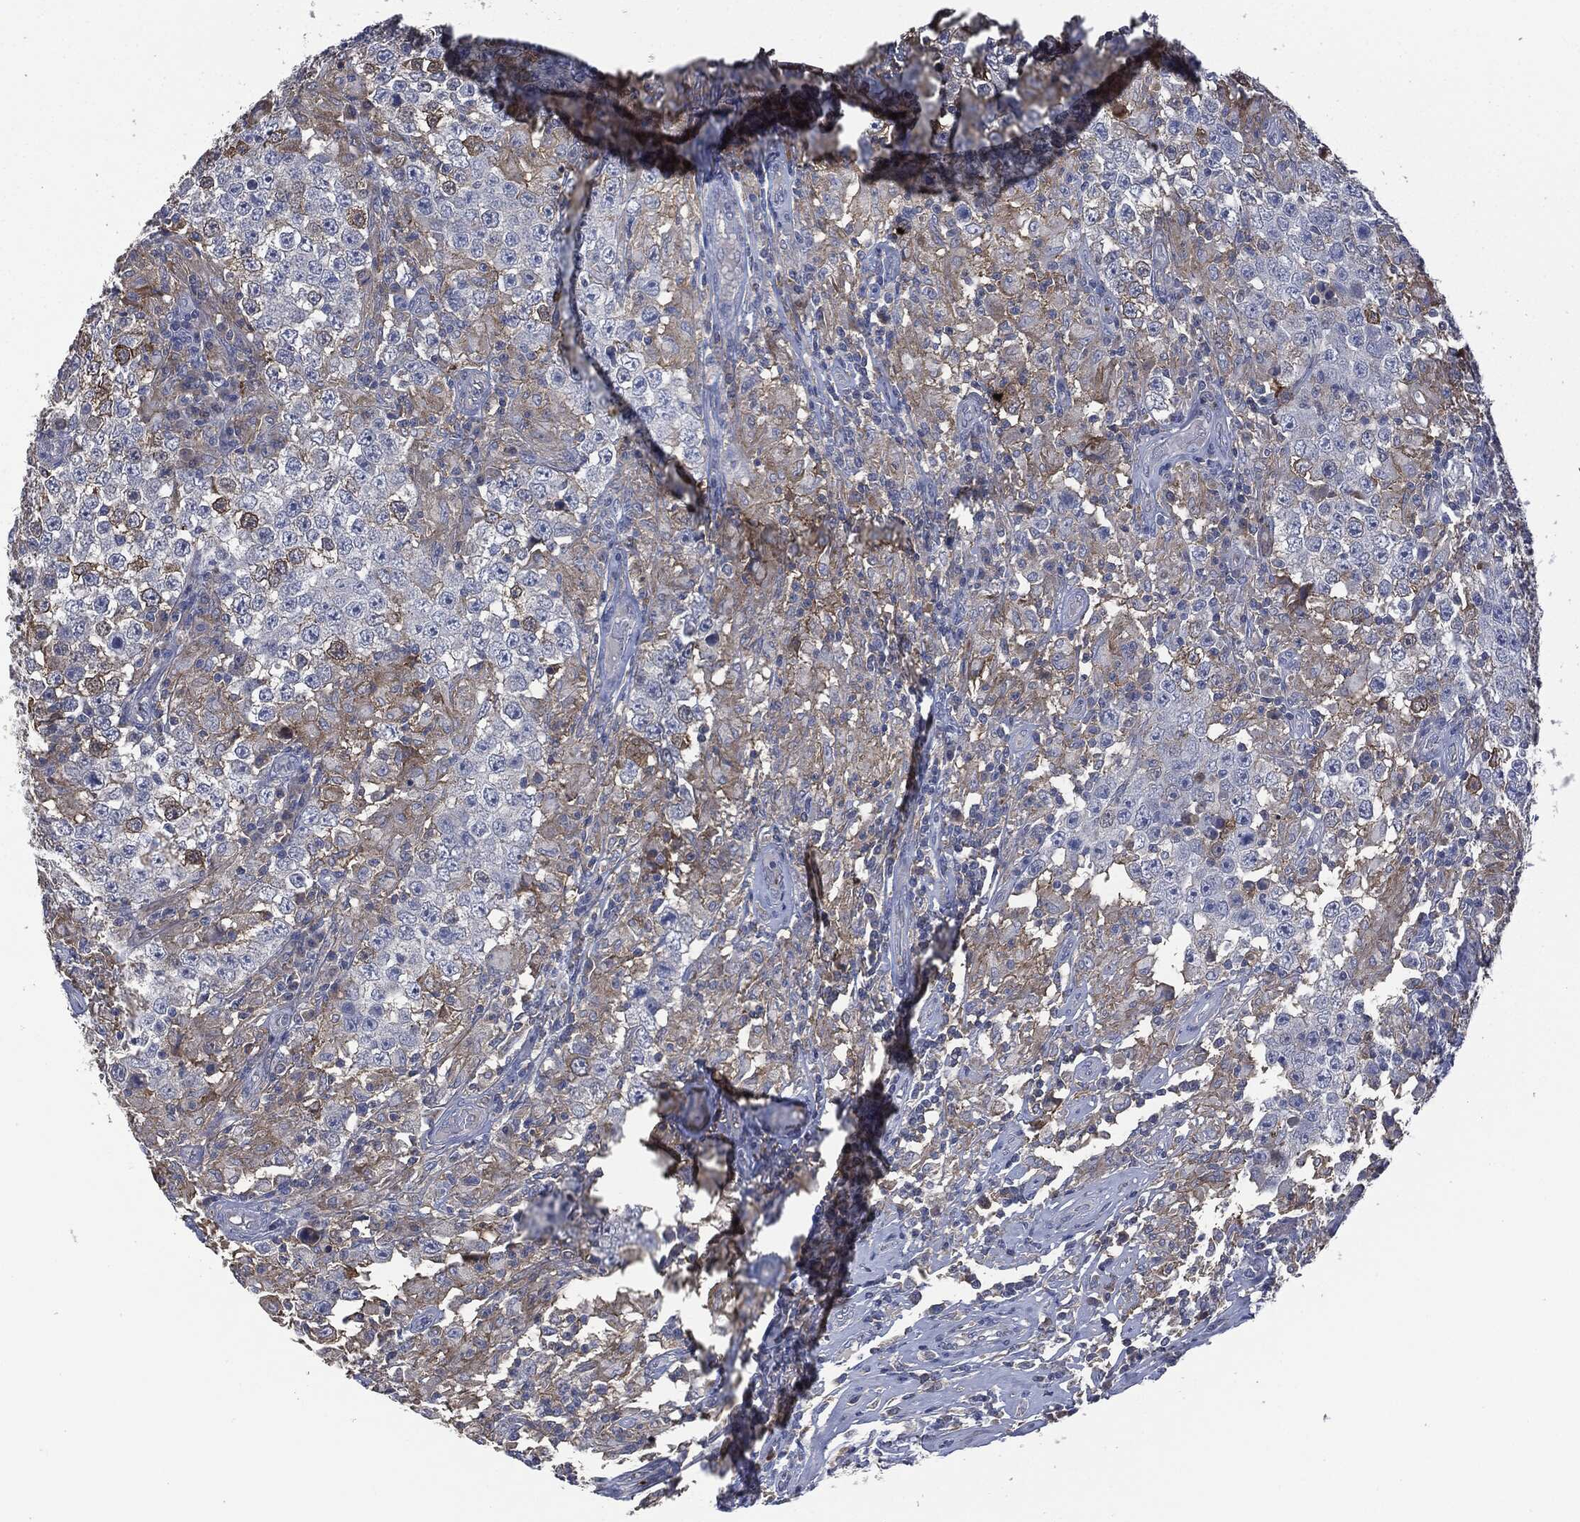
{"staining": {"intensity": "weak", "quantity": "25%-75%", "location": "cytoplasmic/membranous"}, "tissue": "testis cancer", "cell_type": "Tumor cells", "image_type": "cancer", "snomed": [{"axis": "morphology", "description": "Seminoma, NOS"}, {"axis": "morphology", "description": "Carcinoma, Embryonal, NOS"}, {"axis": "topography", "description": "Testis"}], "caption": "Weak cytoplasmic/membranous positivity for a protein is present in approximately 25%-75% of tumor cells of testis cancer (seminoma) using IHC.", "gene": "CD33", "patient": {"sex": "male", "age": 41}}